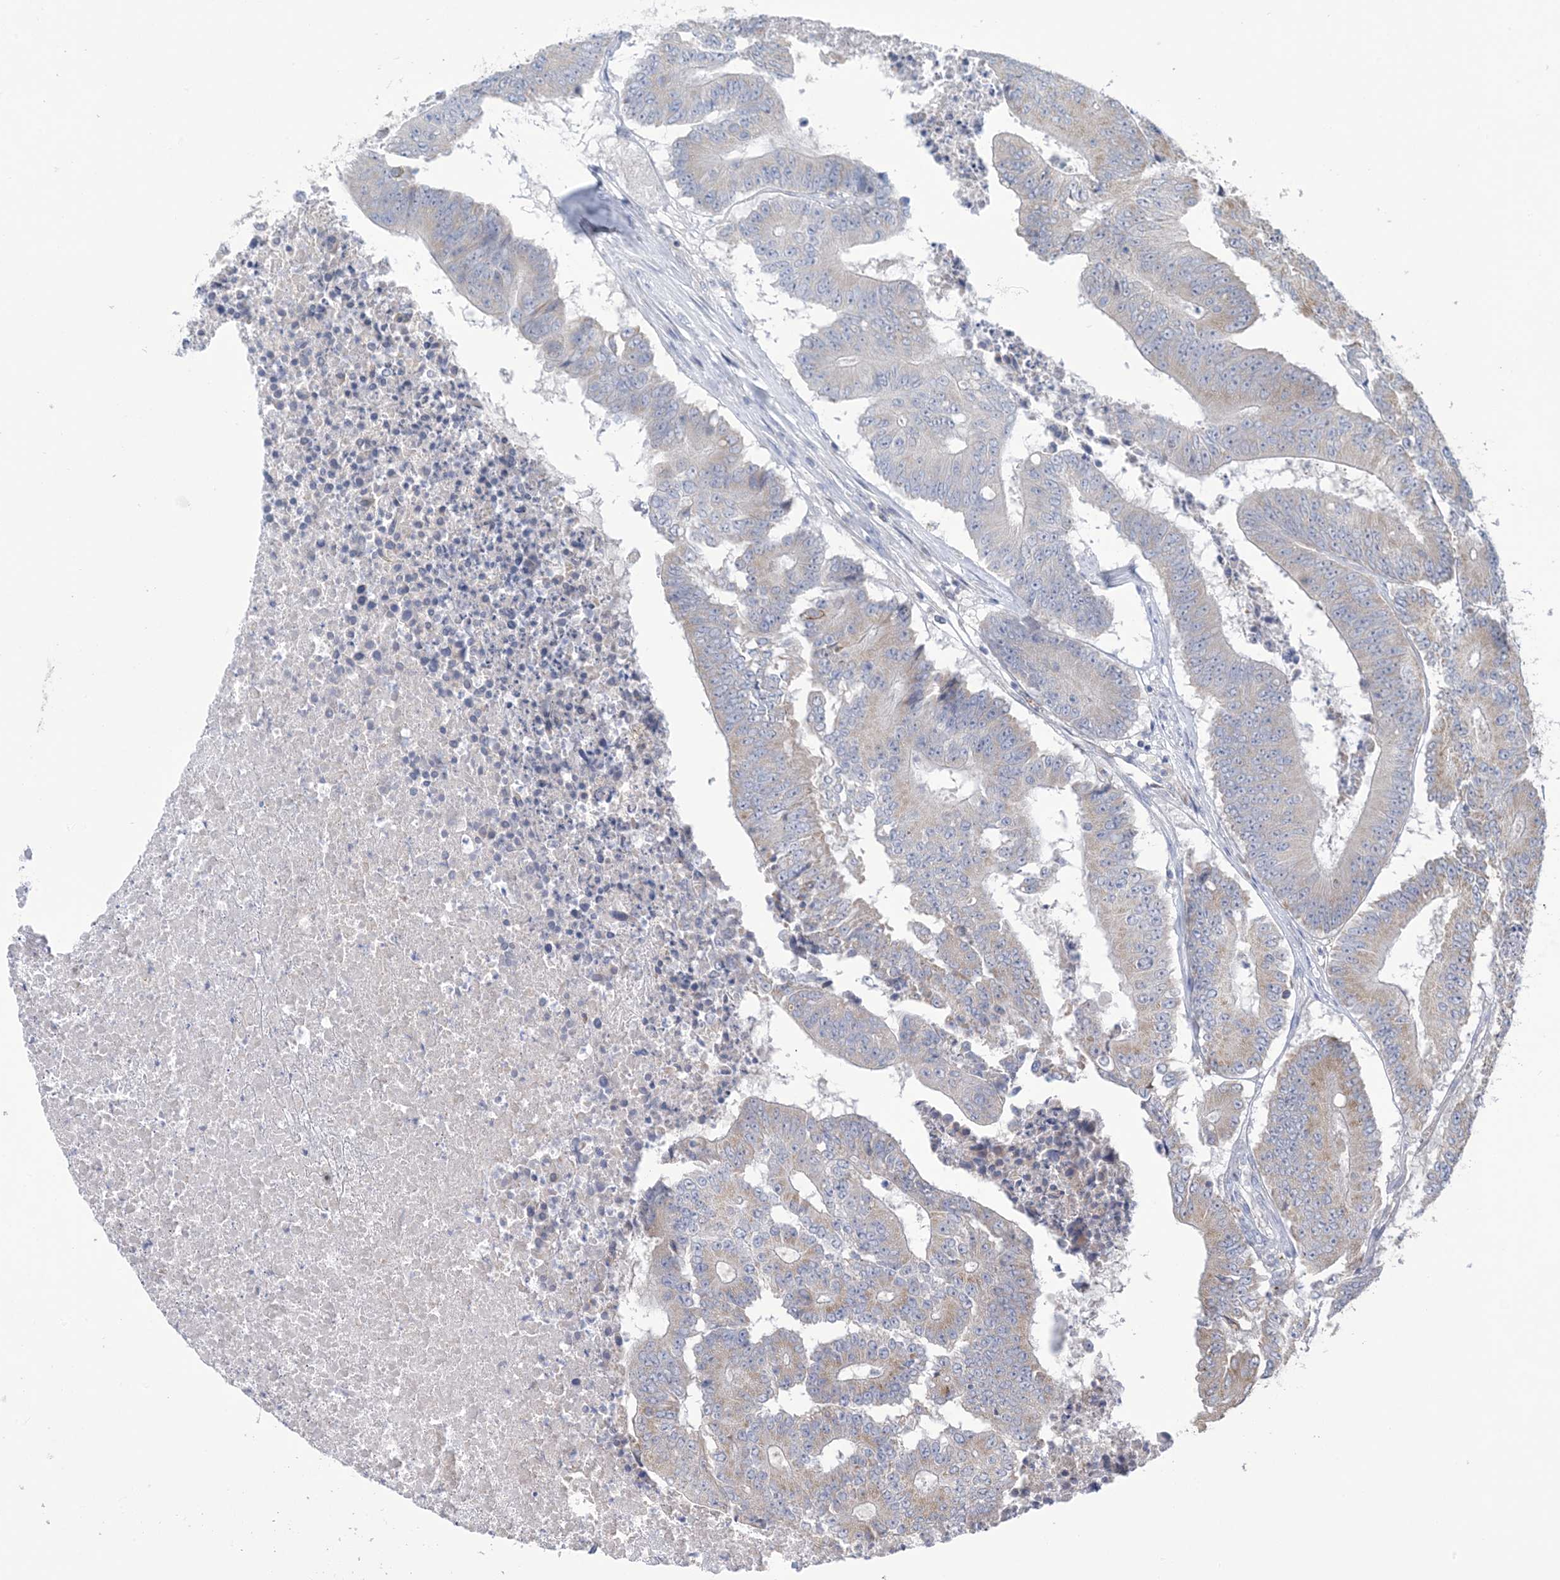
{"staining": {"intensity": "moderate", "quantity": "<25%", "location": "cytoplasmic/membranous"}, "tissue": "colorectal cancer", "cell_type": "Tumor cells", "image_type": "cancer", "snomed": [{"axis": "morphology", "description": "Adenocarcinoma, NOS"}, {"axis": "topography", "description": "Colon"}], "caption": "Protein expression analysis of human colorectal adenocarcinoma reveals moderate cytoplasmic/membranous positivity in about <25% of tumor cells.", "gene": "CLEC16A", "patient": {"sex": "male", "age": 87}}